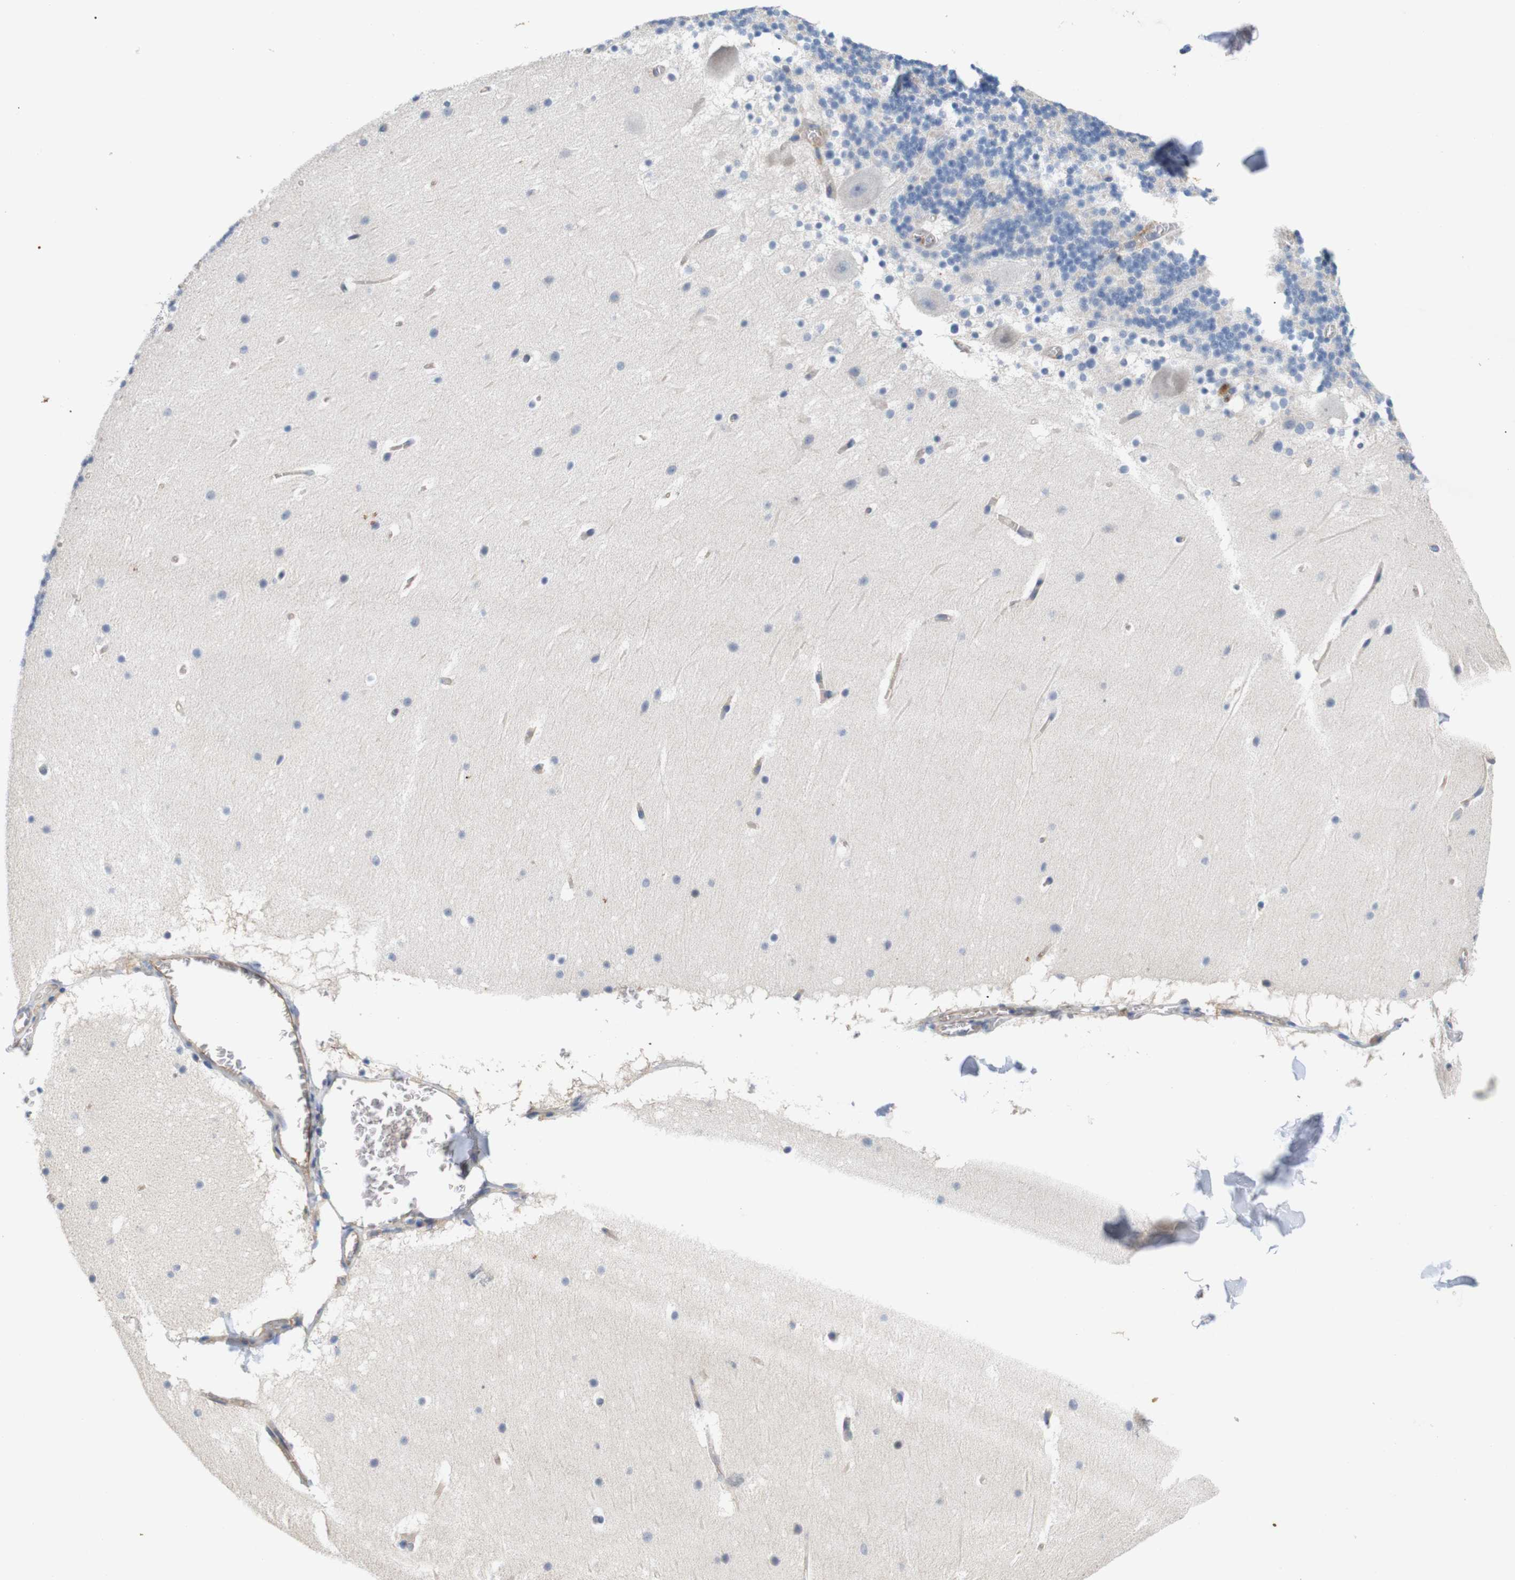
{"staining": {"intensity": "negative", "quantity": "none", "location": "none"}, "tissue": "cerebellum", "cell_type": "Cells in granular layer", "image_type": "normal", "snomed": [{"axis": "morphology", "description": "Normal tissue, NOS"}, {"axis": "topography", "description": "Cerebellum"}], "caption": "IHC photomicrograph of unremarkable cerebellum: human cerebellum stained with DAB (3,3'-diaminobenzidine) reveals no significant protein expression in cells in granular layer. (DAB IHC visualized using brightfield microscopy, high magnification).", "gene": "ITGA5", "patient": {"sex": "male", "age": 45}}